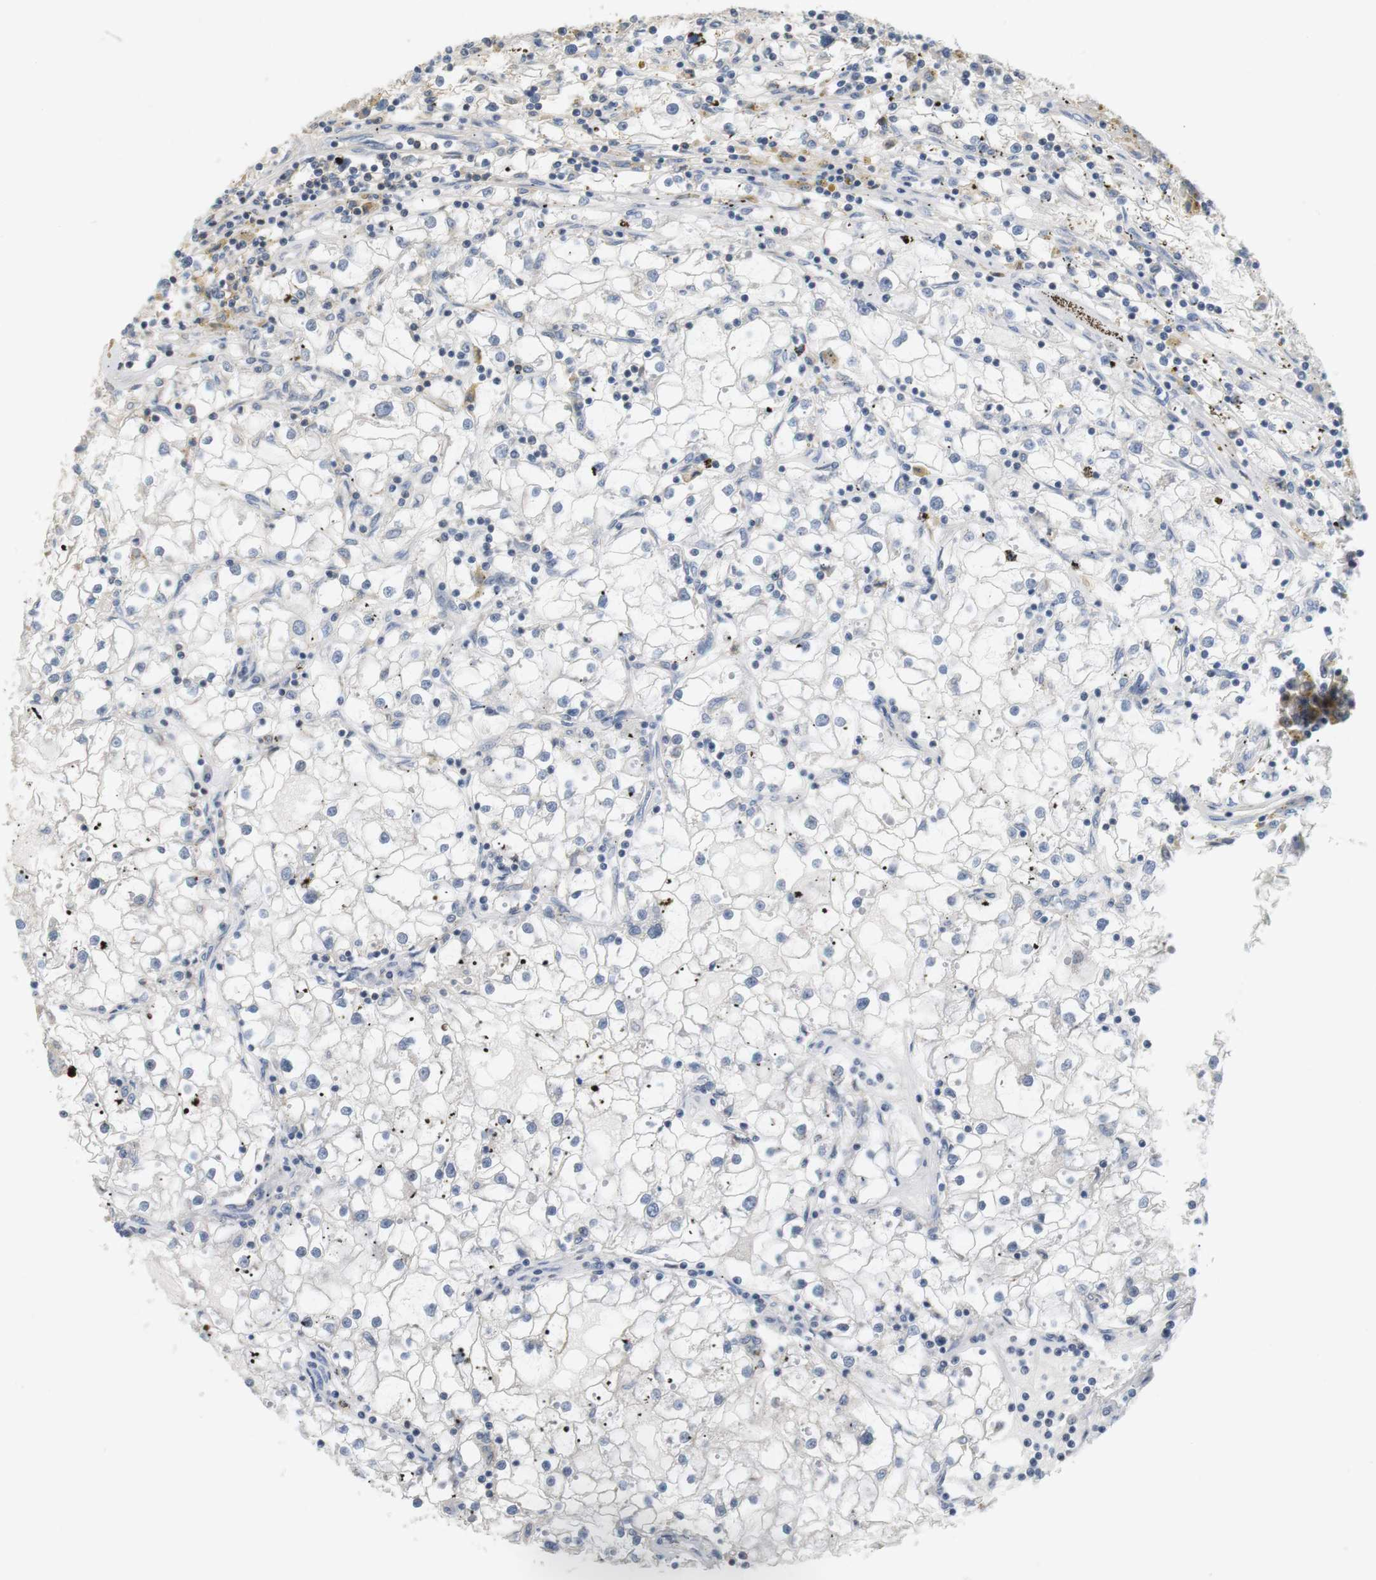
{"staining": {"intensity": "negative", "quantity": "none", "location": "none"}, "tissue": "renal cancer", "cell_type": "Tumor cells", "image_type": "cancer", "snomed": [{"axis": "morphology", "description": "Adenocarcinoma, NOS"}, {"axis": "topography", "description": "Kidney"}], "caption": "Human adenocarcinoma (renal) stained for a protein using immunohistochemistry (IHC) reveals no expression in tumor cells.", "gene": "P2RY1", "patient": {"sex": "male", "age": 56}}